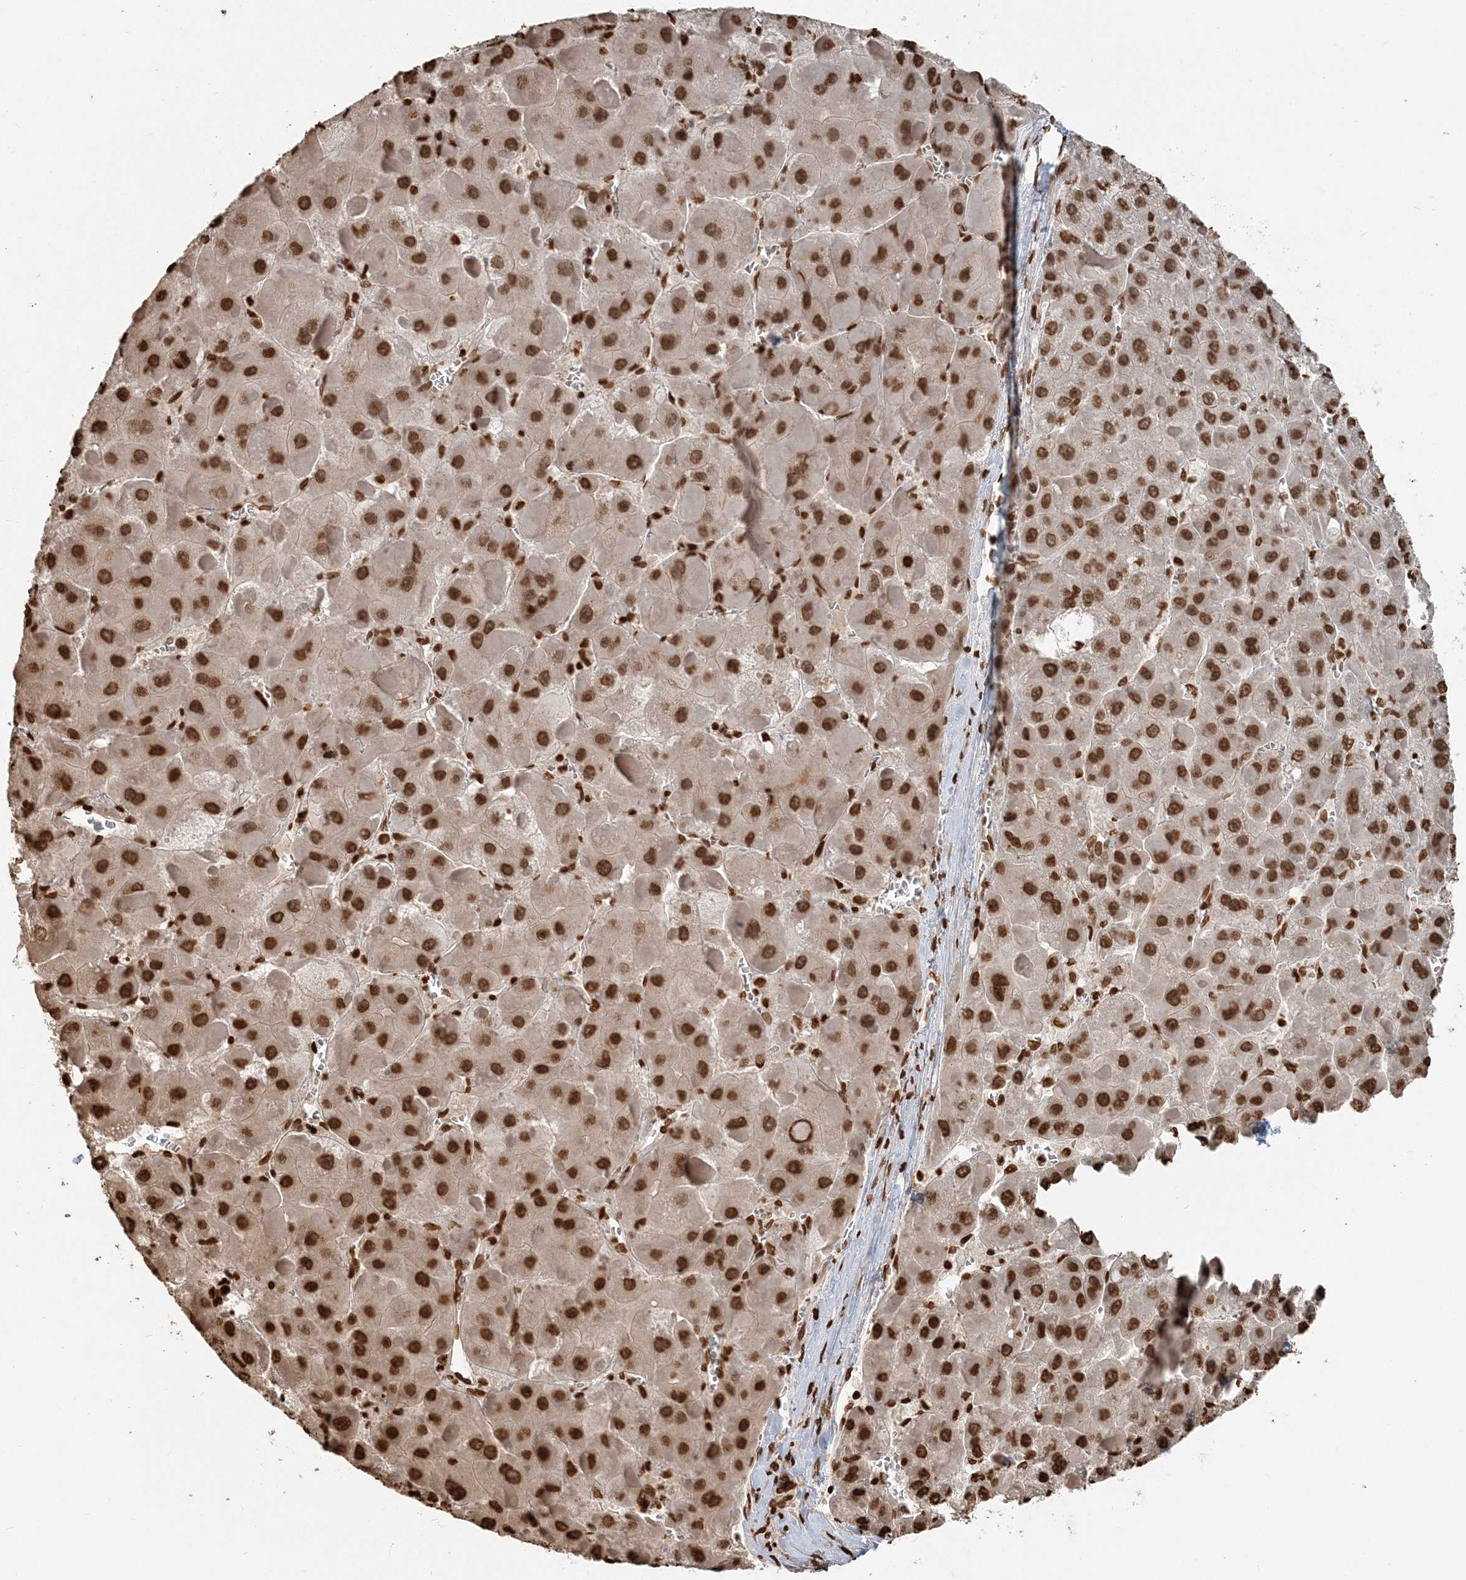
{"staining": {"intensity": "strong", "quantity": ">75%", "location": "nuclear"}, "tissue": "liver cancer", "cell_type": "Tumor cells", "image_type": "cancer", "snomed": [{"axis": "morphology", "description": "Carcinoma, Hepatocellular, NOS"}, {"axis": "topography", "description": "Liver"}], "caption": "Hepatocellular carcinoma (liver) stained with a protein marker exhibits strong staining in tumor cells.", "gene": "H3-3B", "patient": {"sex": "female", "age": 73}}